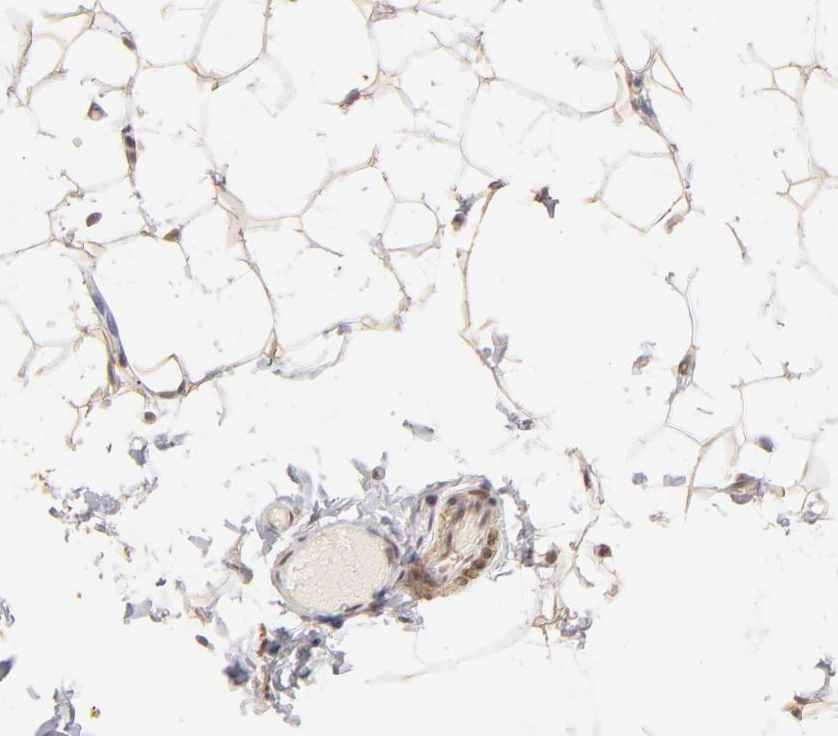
{"staining": {"intensity": "moderate", "quantity": ">75%", "location": "cytoplasmic/membranous,nuclear"}, "tissue": "adipose tissue", "cell_type": "Adipocytes", "image_type": "normal", "snomed": [{"axis": "morphology", "description": "Normal tissue, NOS"}, {"axis": "topography", "description": "Soft tissue"}], "caption": "IHC photomicrograph of benign adipose tissue: adipose tissue stained using IHC exhibits medium levels of moderate protein expression localized specifically in the cytoplasmic/membranous,nuclear of adipocytes, appearing as a cytoplasmic/membranous,nuclear brown color.", "gene": "CLOCK", "patient": {"sex": "male", "age": 26}}